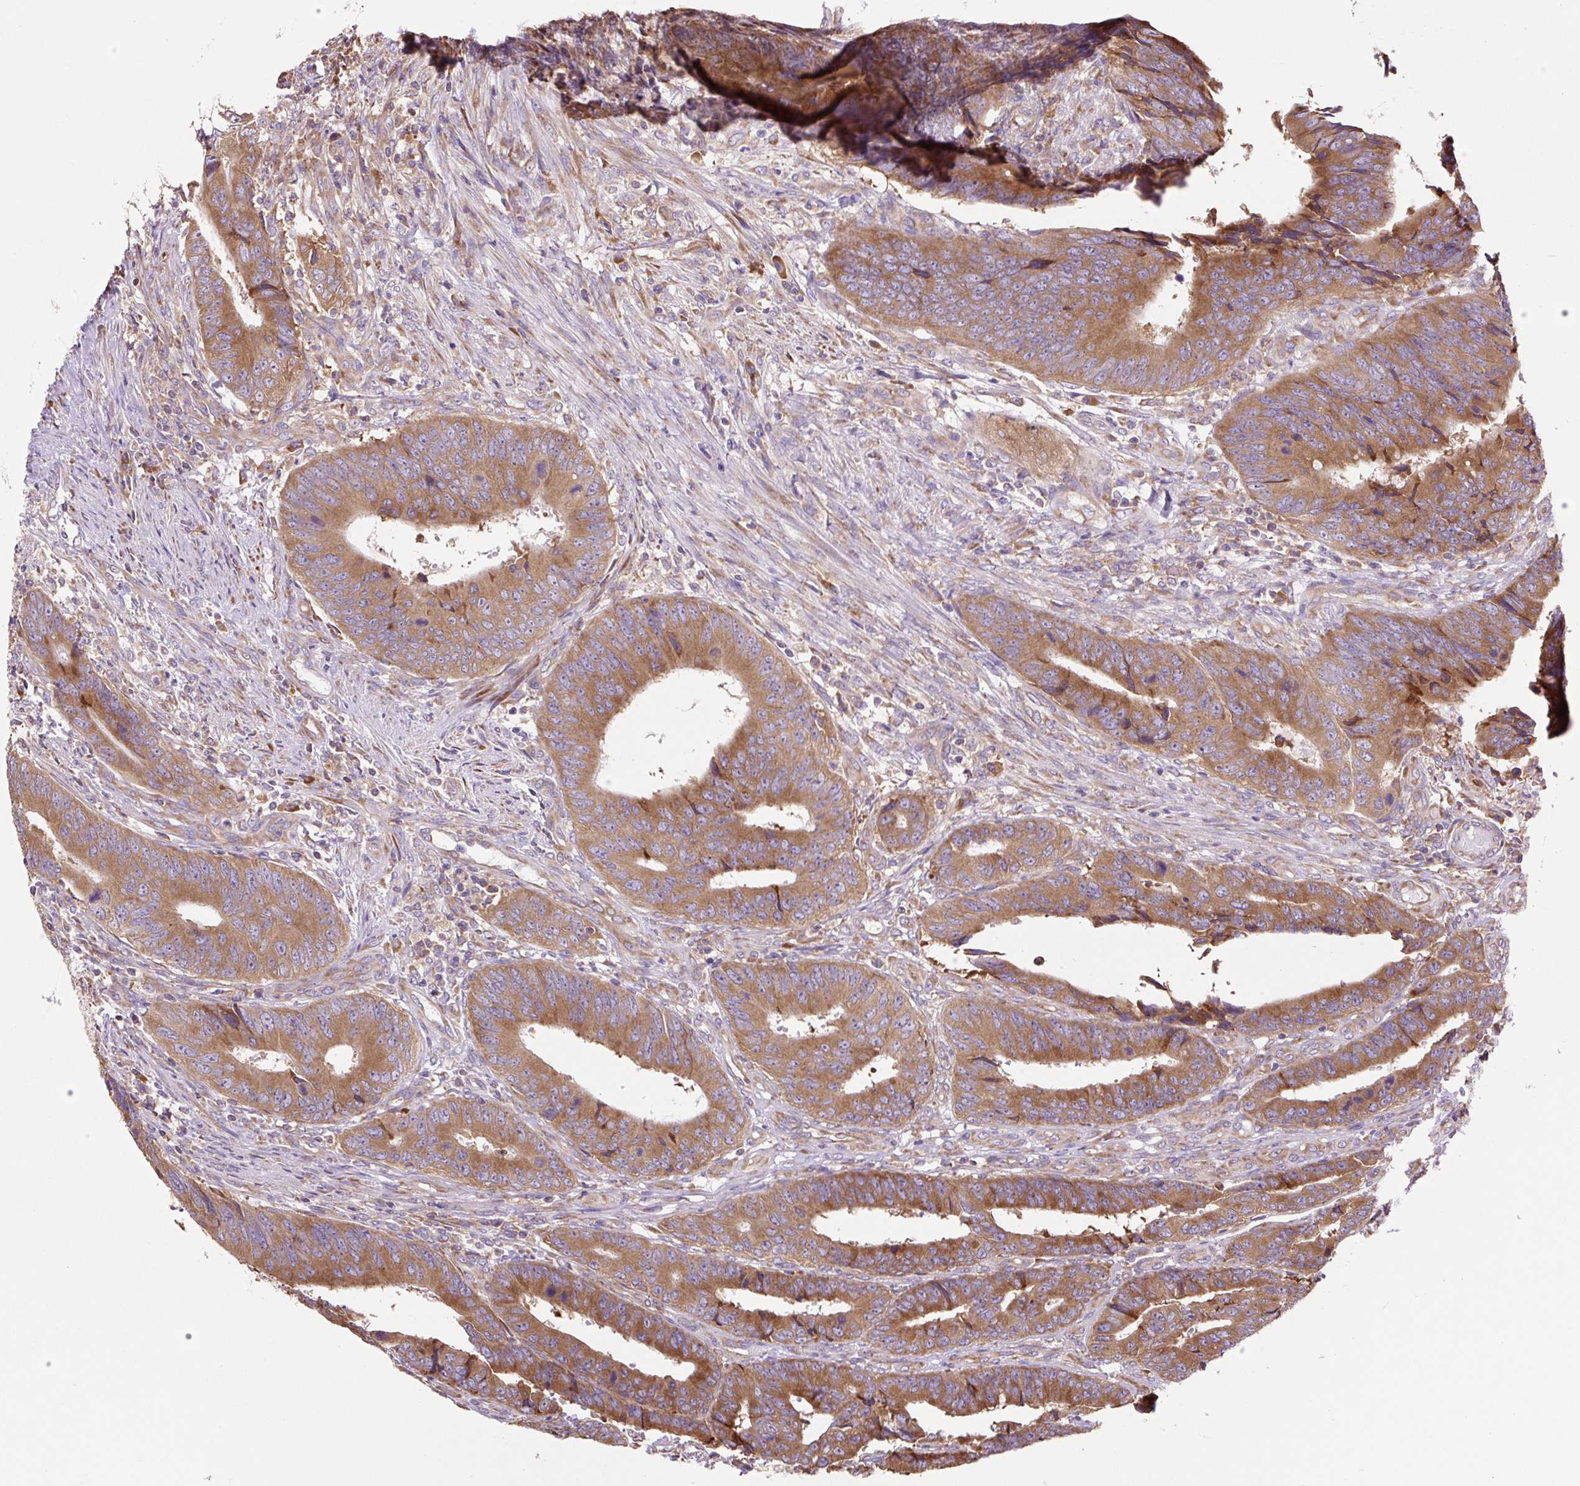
{"staining": {"intensity": "moderate", "quantity": ">75%", "location": "cytoplasmic/membranous"}, "tissue": "colorectal cancer", "cell_type": "Tumor cells", "image_type": "cancer", "snomed": [{"axis": "morphology", "description": "Adenocarcinoma, NOS"}, {"axis": "topography", "description": "Colon"}], "caption": "An immunohistochemistry (IHC) micrograph of tumor tissue is shown. Protein staining in brown highlights moderate cytoplasmic/membranous positivity in colorectal adenocarcinoma within tumor cells.", "gene": "RPS23", "patient": {"sex": "male", "age": 87}}